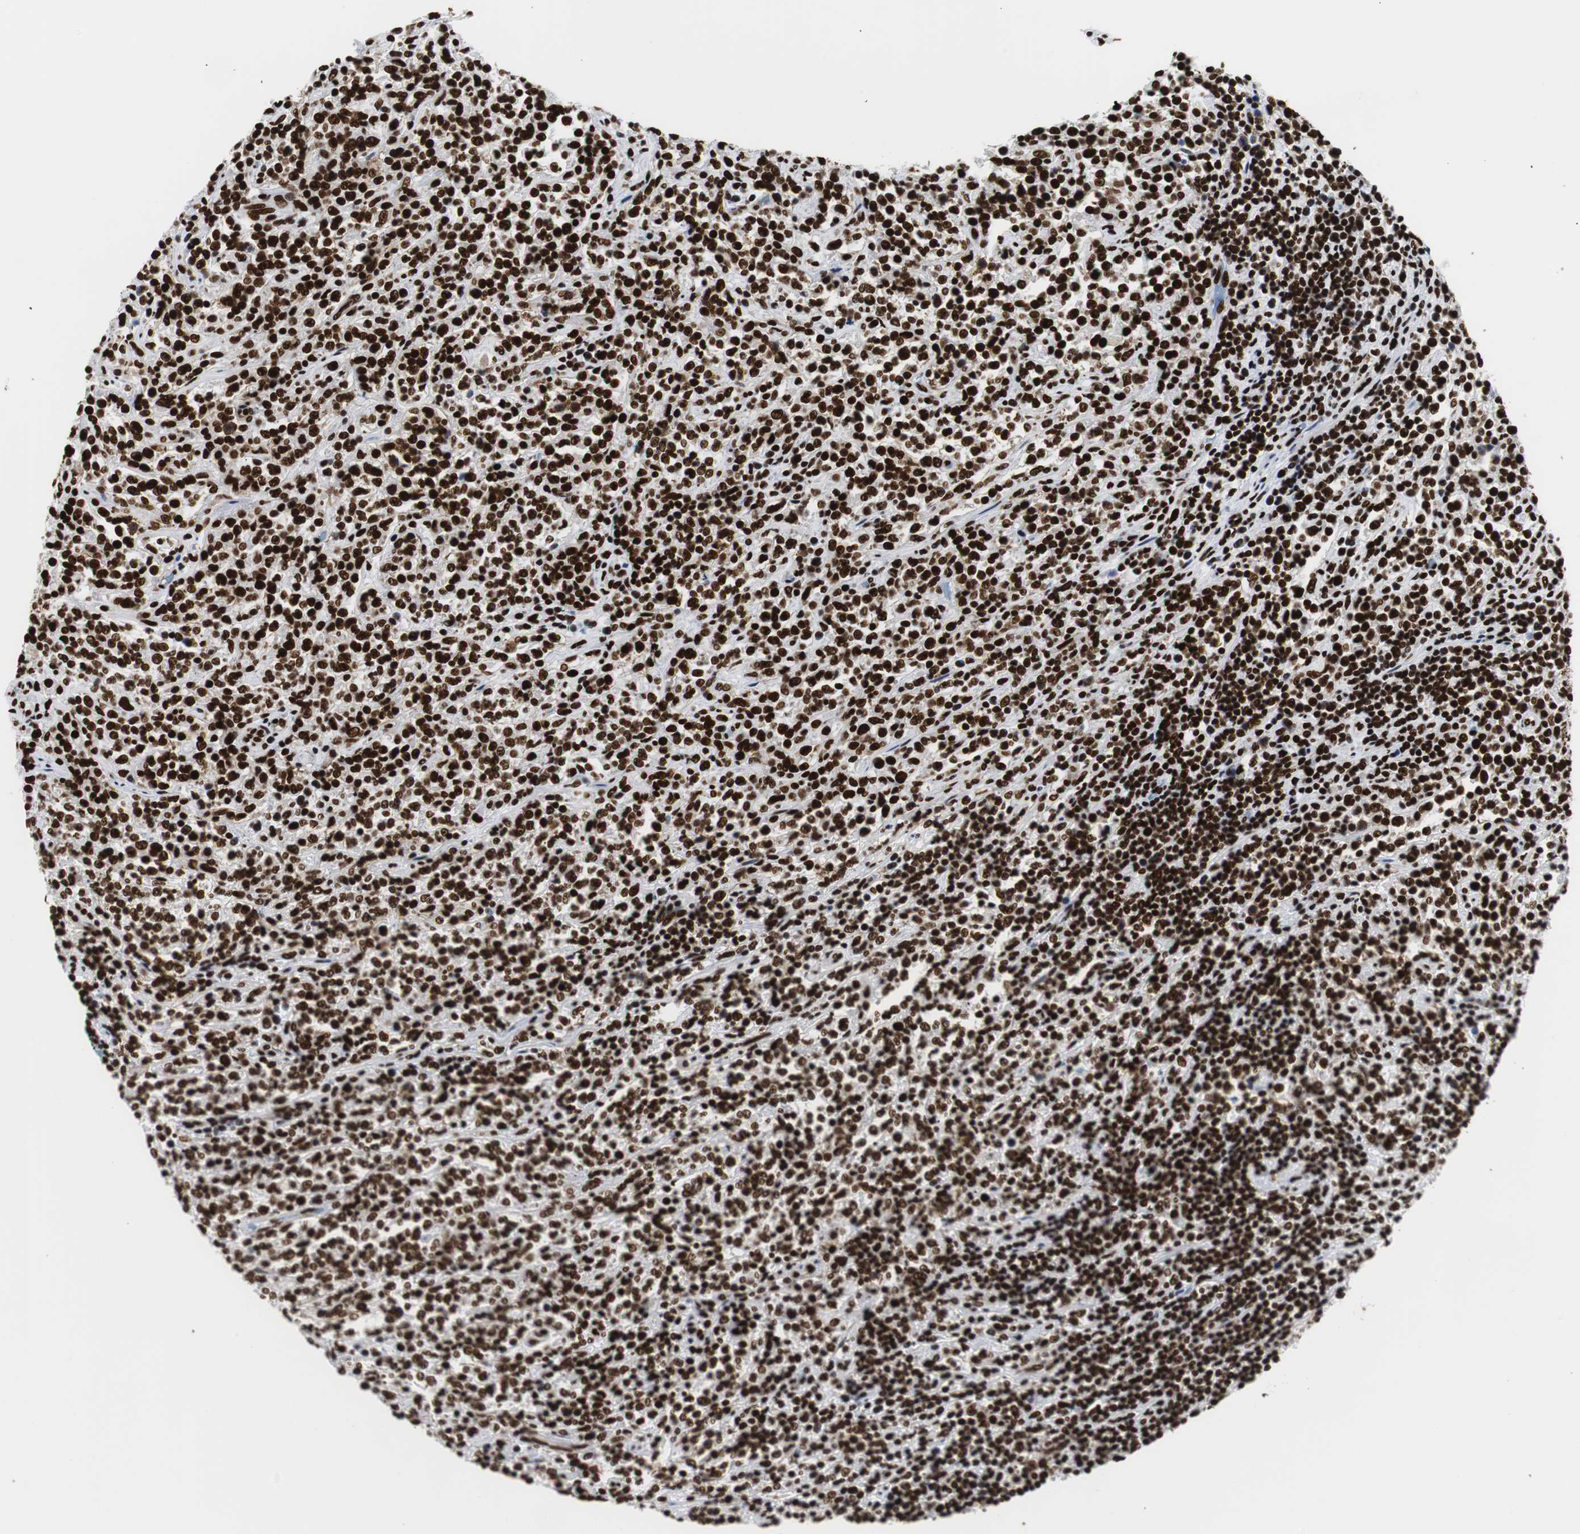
{"staining": {"intensity": "strong", "quantity": ">75%", "location": "nuclear"}, "tissue": "lymphoma", "cell_type": "Tumor cells", "image_type": "cancer", "snomed": [{"axis": "morphology", "description": "Malignant lymphoma, non-Hodgkin's type, High grade"}, {"axis": "topography", "description": "Soft tissue"}], "caption": "Human high-grade malignant lymphoma, non-Hodgkin's type stained with a protein marker displays strong staining in tumor cells.", "gene": "HNRNPH2", "patient": {"sex": "male", "age": 18}}